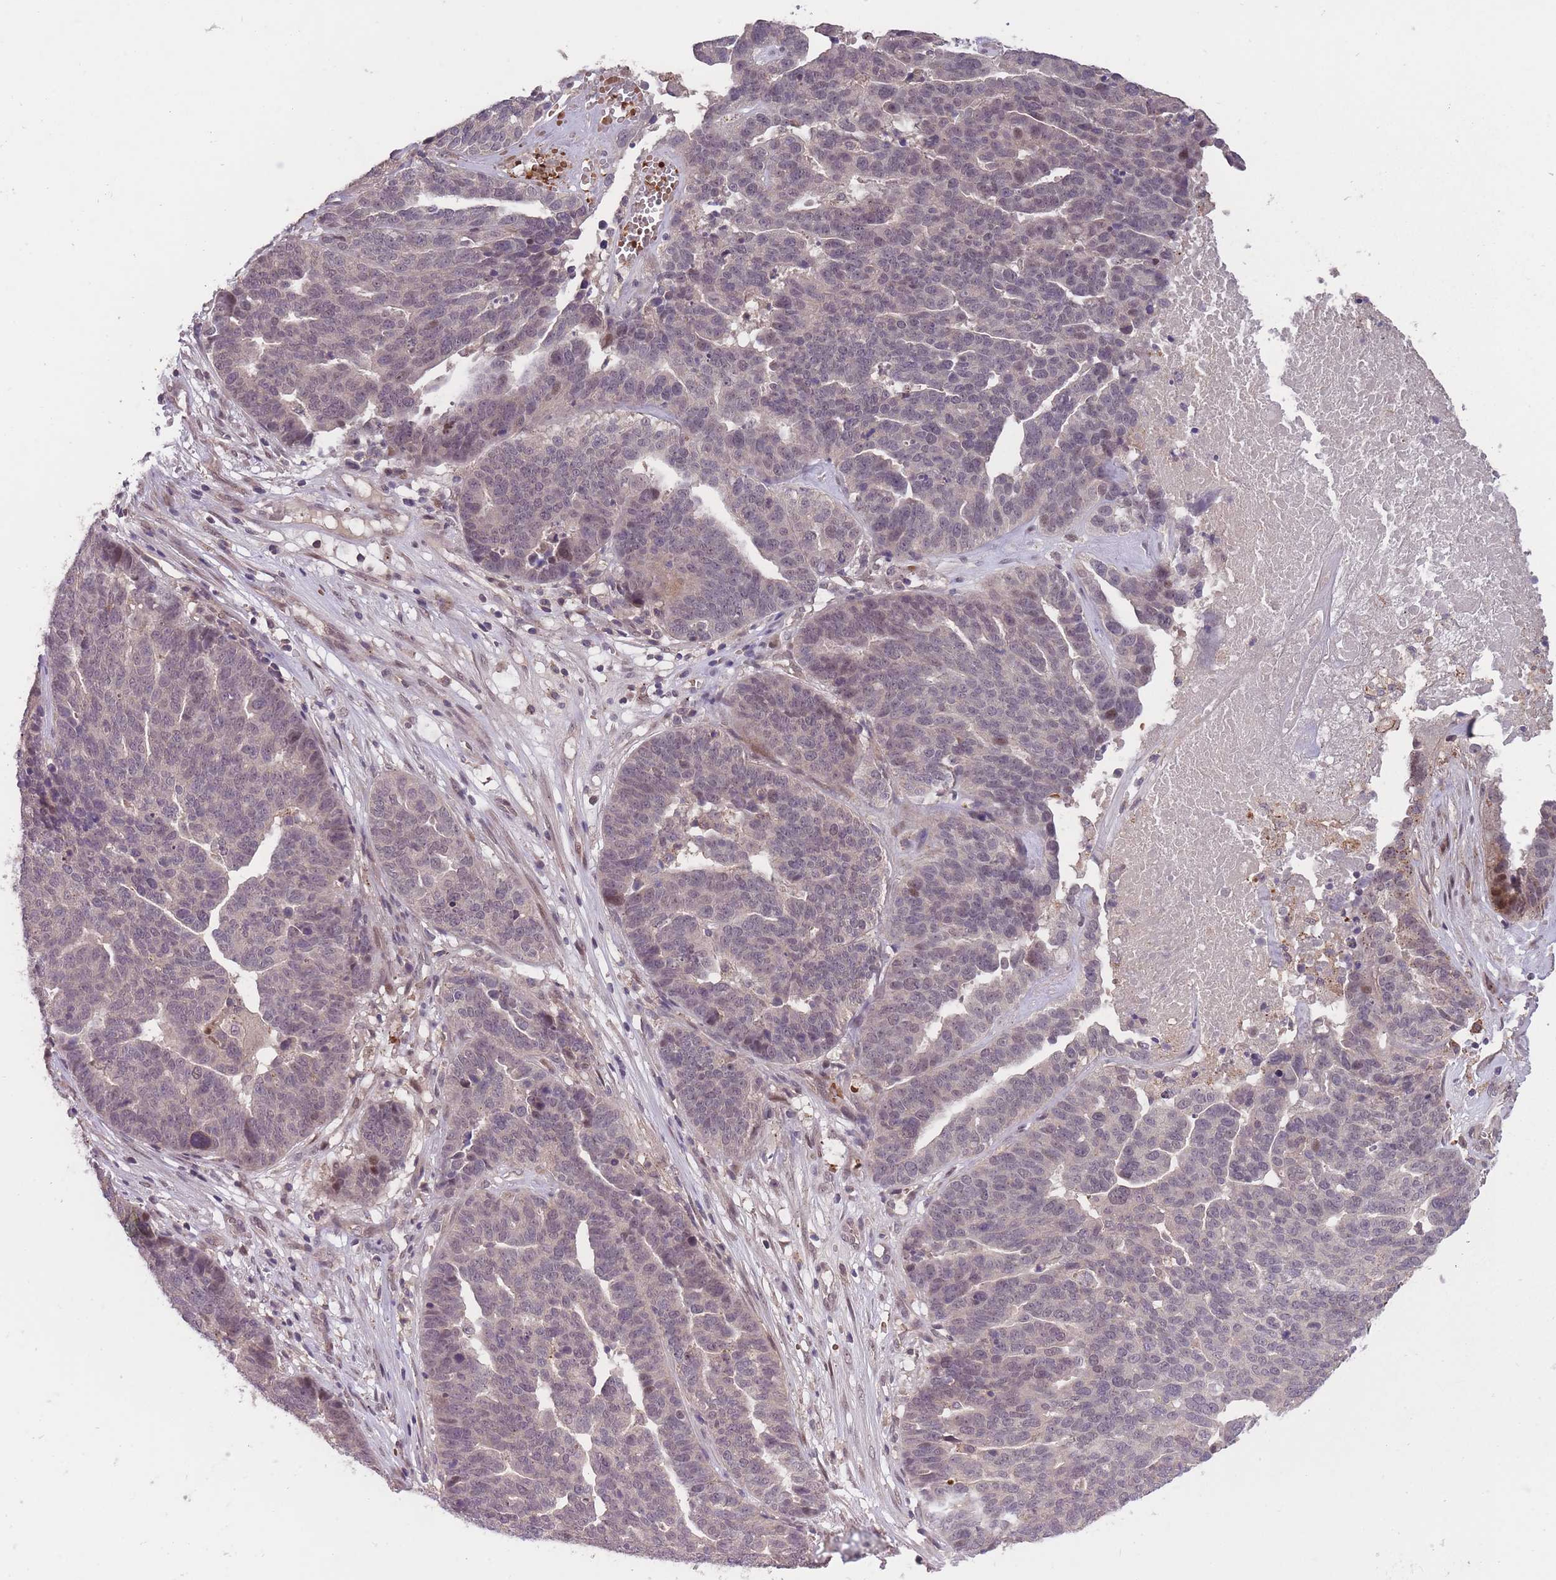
{"staining": {"intensity": "weak", "quantity": "<25%", "location": "nuclear"}, "tissue": "ovarian cancer", "cell_type": "Tumor cells", "image_type": "cancer", "snomed": [{"axis": "morphology", "description": "Cystadenocarcinoma, serous, NOS"}, {"axis": "topography", "description": "Ovary"}], "caption": "Tumor cells are negative for protein expression in human ovarian serous cystadenocarcinoma.", "gene": "SECTM1", "patient": {"sex": "female", "age": 59}}